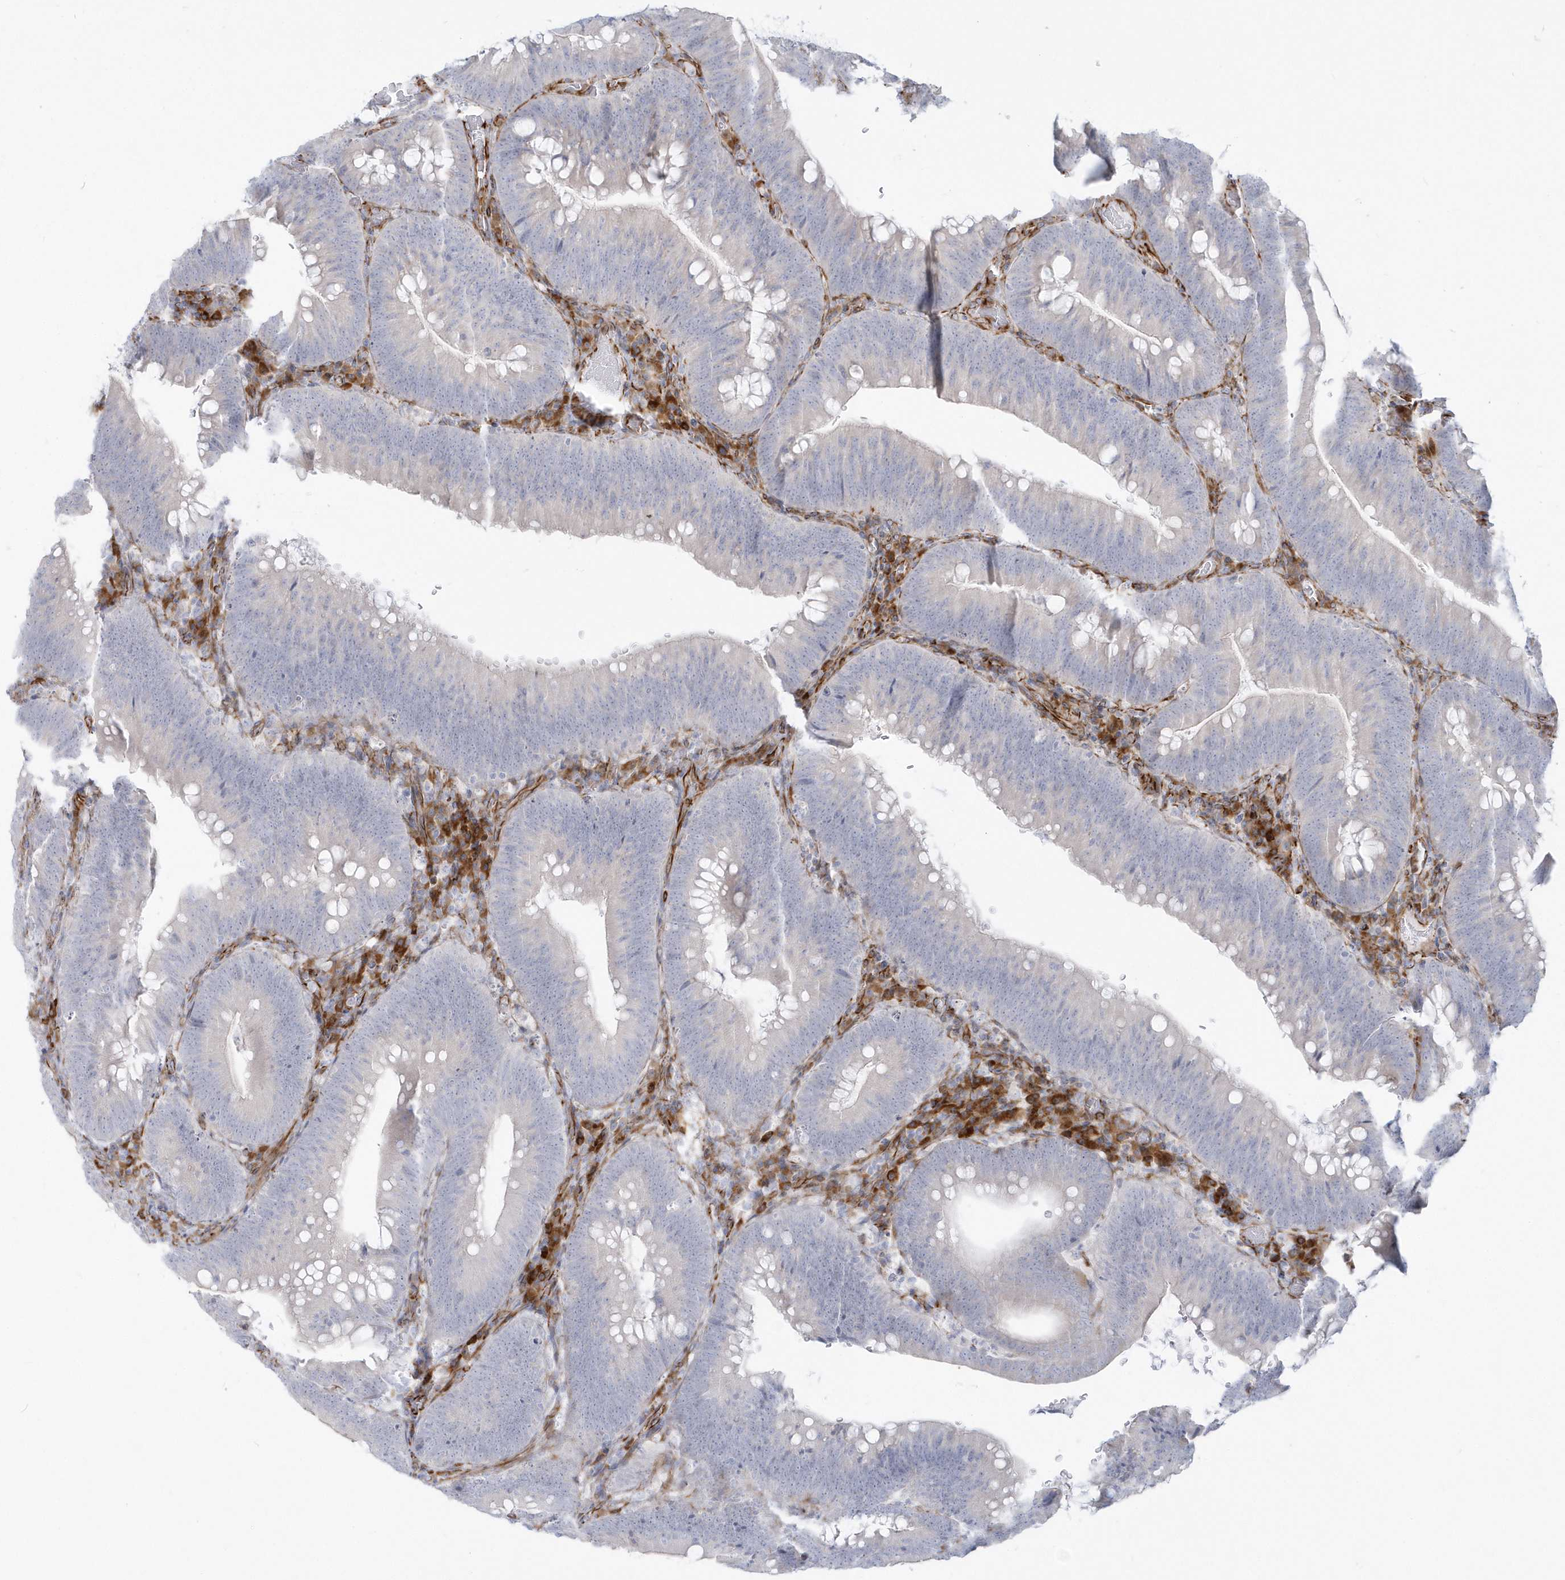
{"staining": {"intensity": "negative", "quantity": "none", "location": "none"}, "tissue": "colorectal cancer", "cell_type": "Tumor cells", "image_type": "cancer", "snomed": [{"axis": "morphology", "description": "Normal tissue, NOS"}, {"axis": "topography", "description": "Colon"}], "caption": "DAB (3,3'-diaminobenzidine) immunohistochemical staining of colorectal cancer exhibits no significant staining in tumor cells. The staining is performed using DAB (3,3'-diaminobenzidine) brown chromogen with nuclei counter-stained in using hematoxylin.", "gene": "PPIL6", "patient": {"sex": "female", "age": 82}}